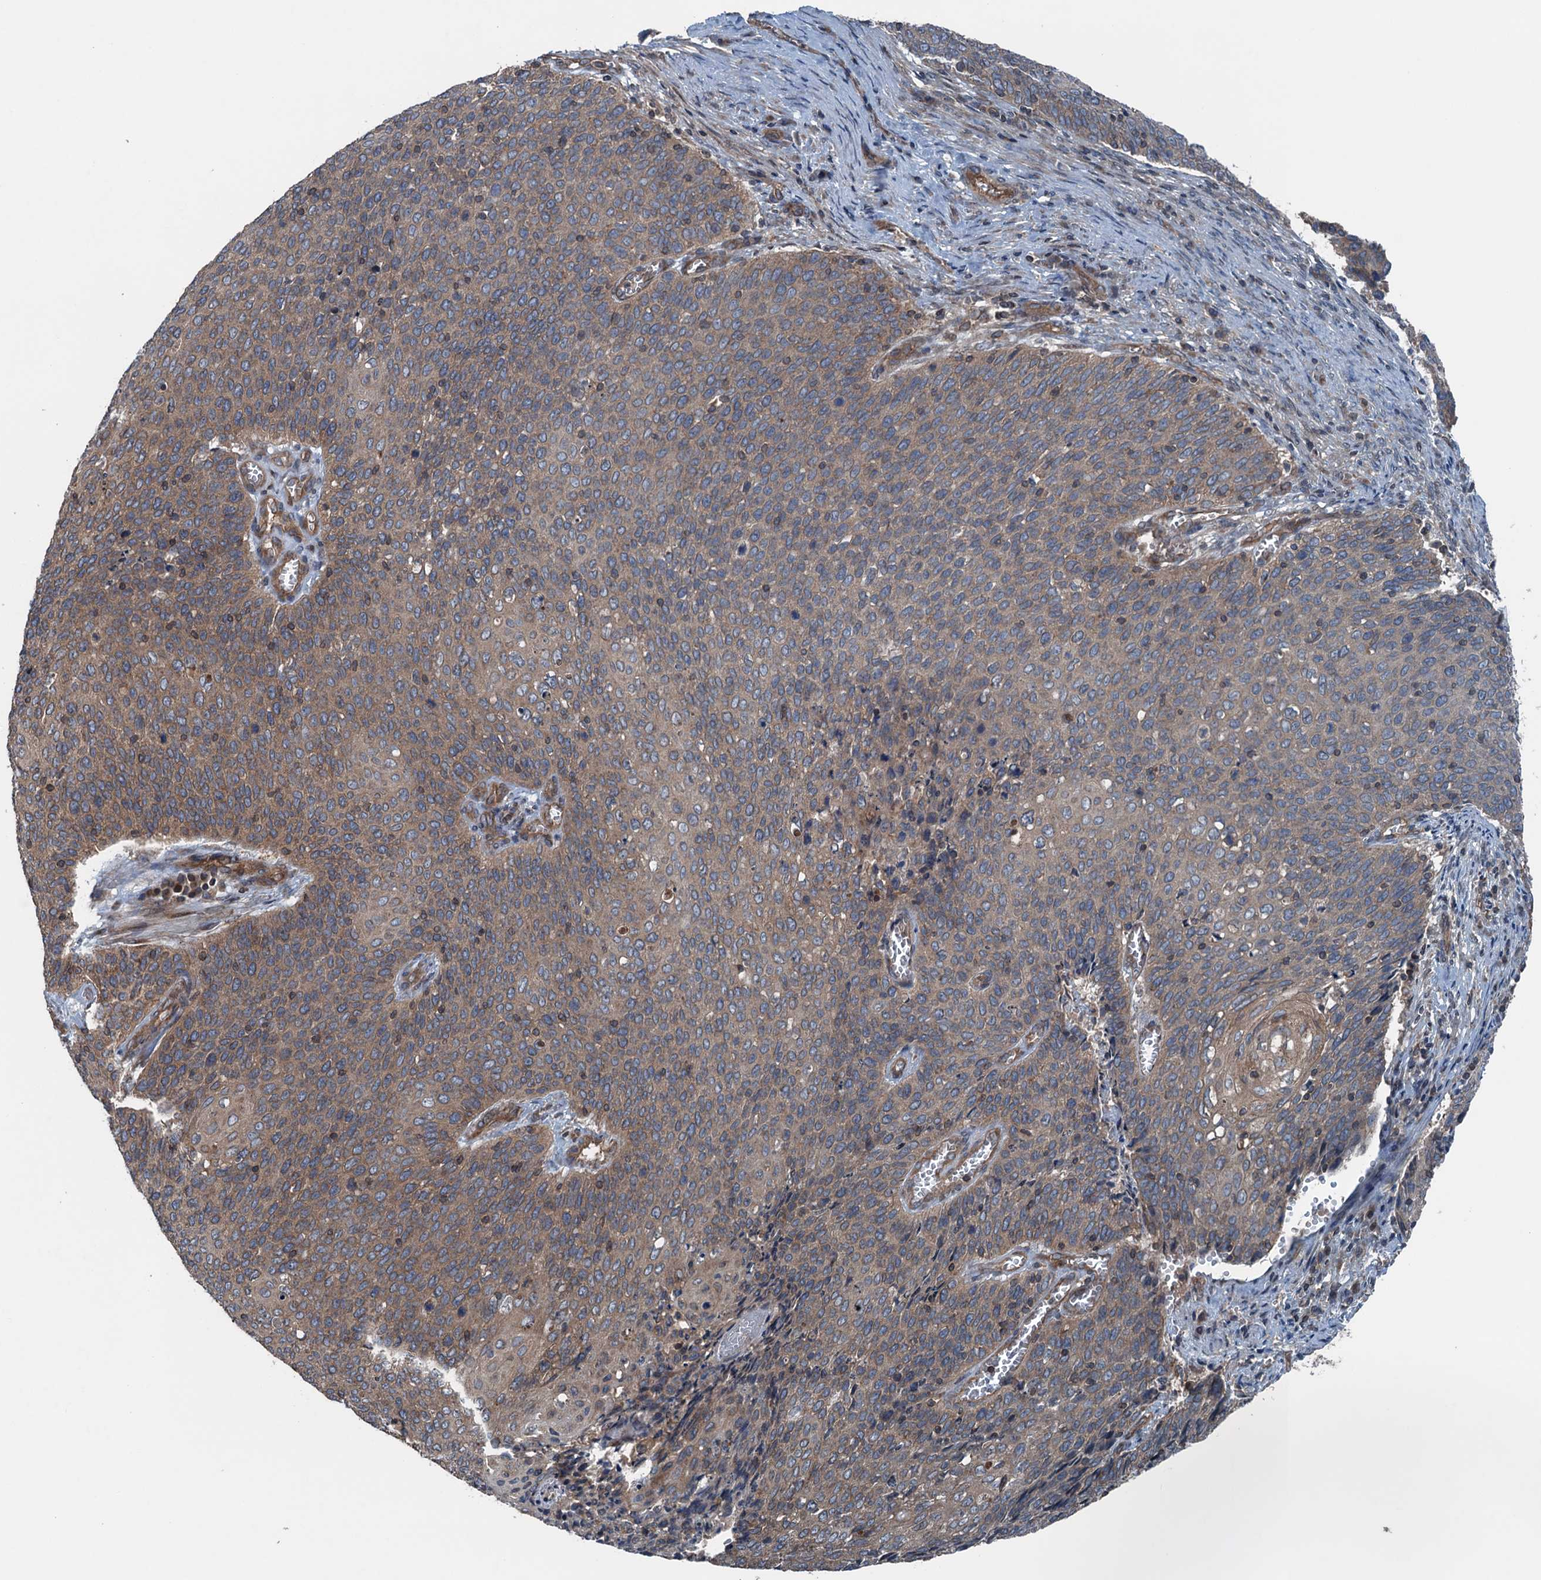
{"staining": {"intensity": "moderate", "quantity": ">75%", "location": "cytoplasmic/membranous"}, "tissue": "cervical cancer", "cell_type": "Tumor cells", "image_type": "cancer", "snomed": [{"axis": "morphology", "description": "Squamous cell carcinoma, NOS"}, {"axis": "topography", "description": "Cervix"}], "caption": "The immunohistochemical stain highlights moderate cytoplasmic/membranous positivity in tumor cells of cervical squamous cell carcinoma tissue.", "gene": "TRAPPC8", "patient": {"sex": "female", "age": 39}}